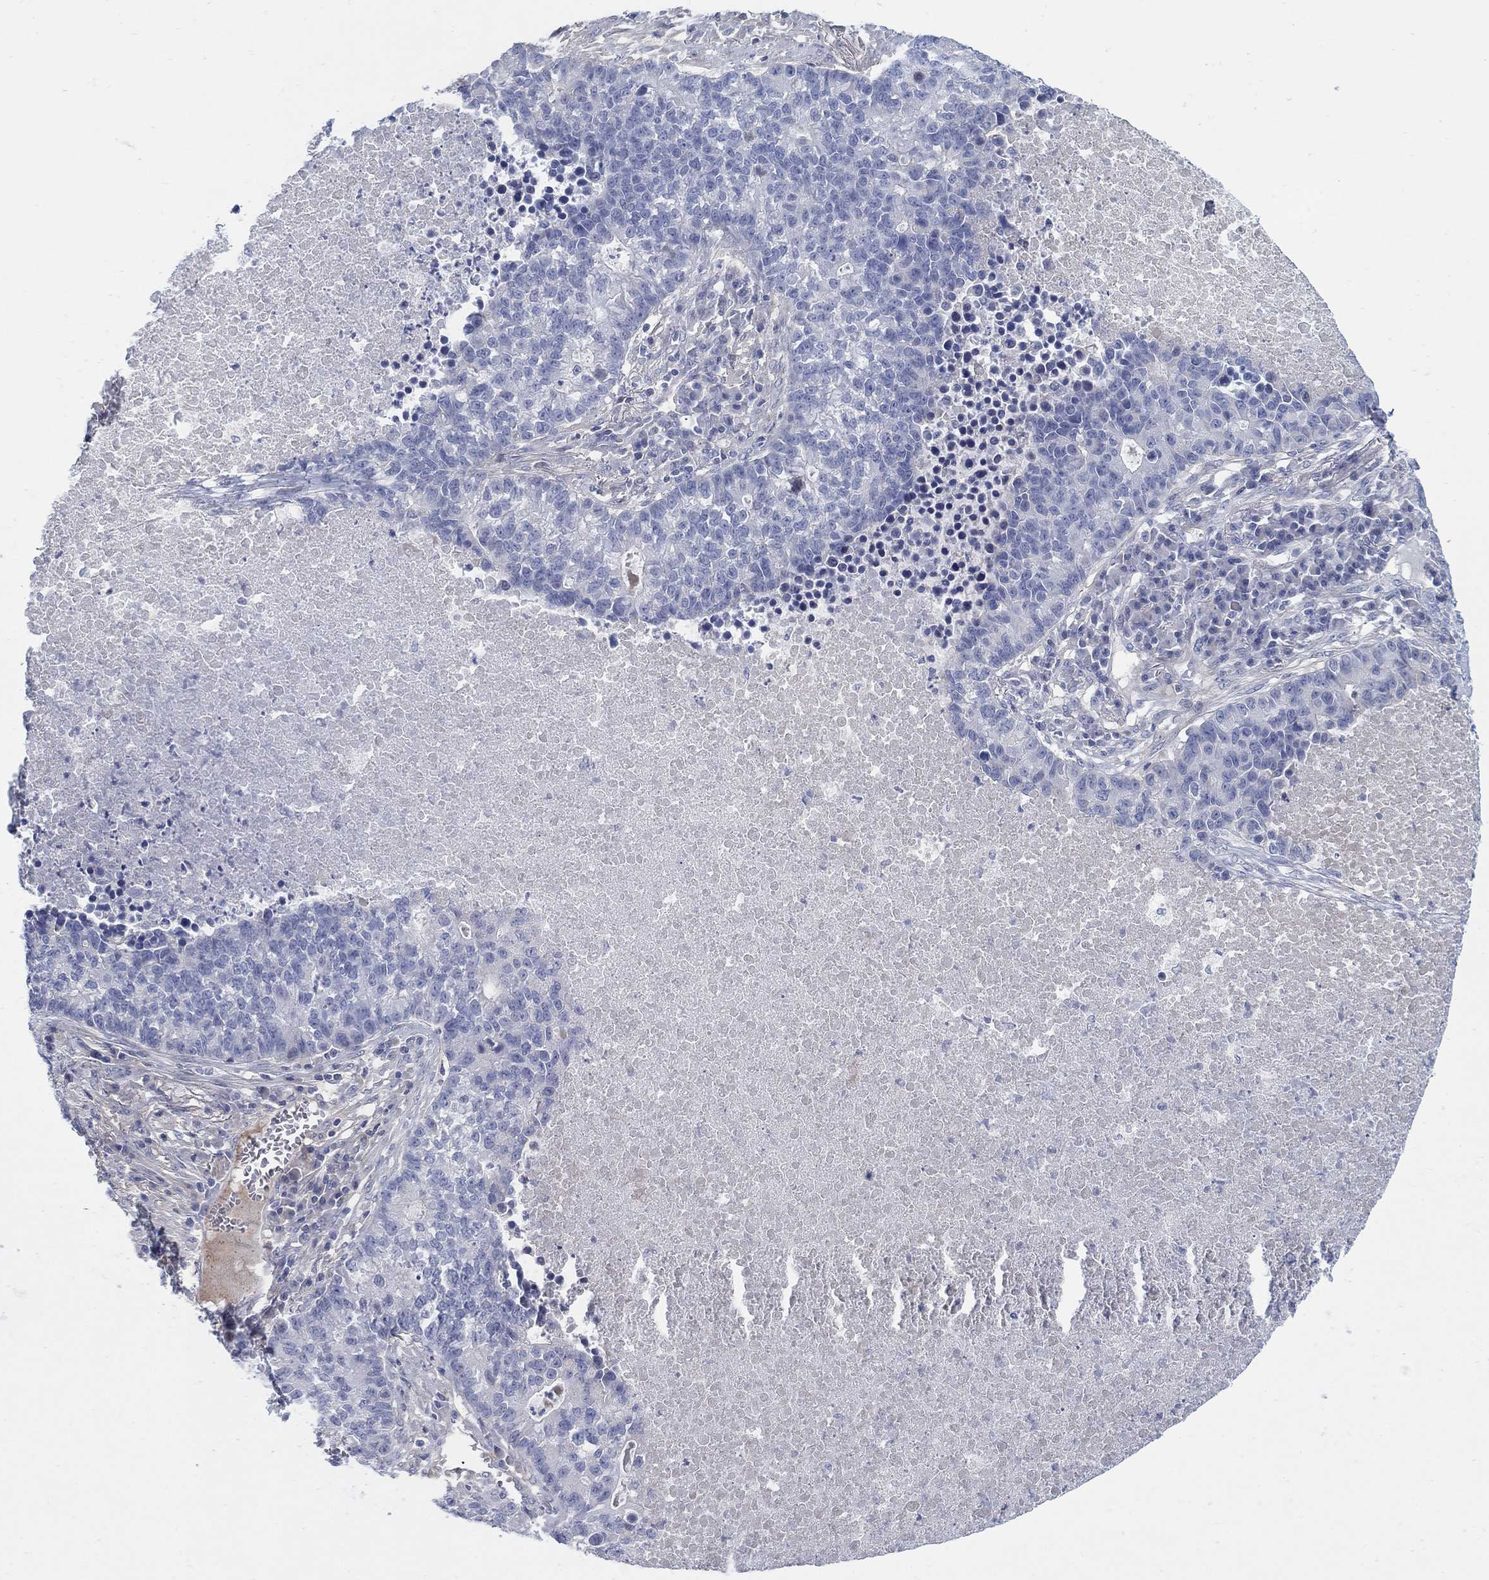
{"staining": {"intensity": "negative", "quantity": "none", "location": "none"}, "tissue": "lung cancer", "cell_type": "Tumor cells", "image_type": "cancer", "snomed": [{"axis": "morphology", "description": "Adenocarcinoma, NOS"}, {"axis": "topography", "description": "Lung"}], "caption": "IHC histopathology image of lung cancer stained for a protein (brown), which demonstrates no staining in tumor cells. The staining was performed using DAB (3,3'-diaminobenzidine) to visualize the protein expression in brown, while the nuclei were stained in blue with hematoxylin (Magnification: 20x).", "gene": "HEATR4", "patient": {"sex": "male", "age": 57}}